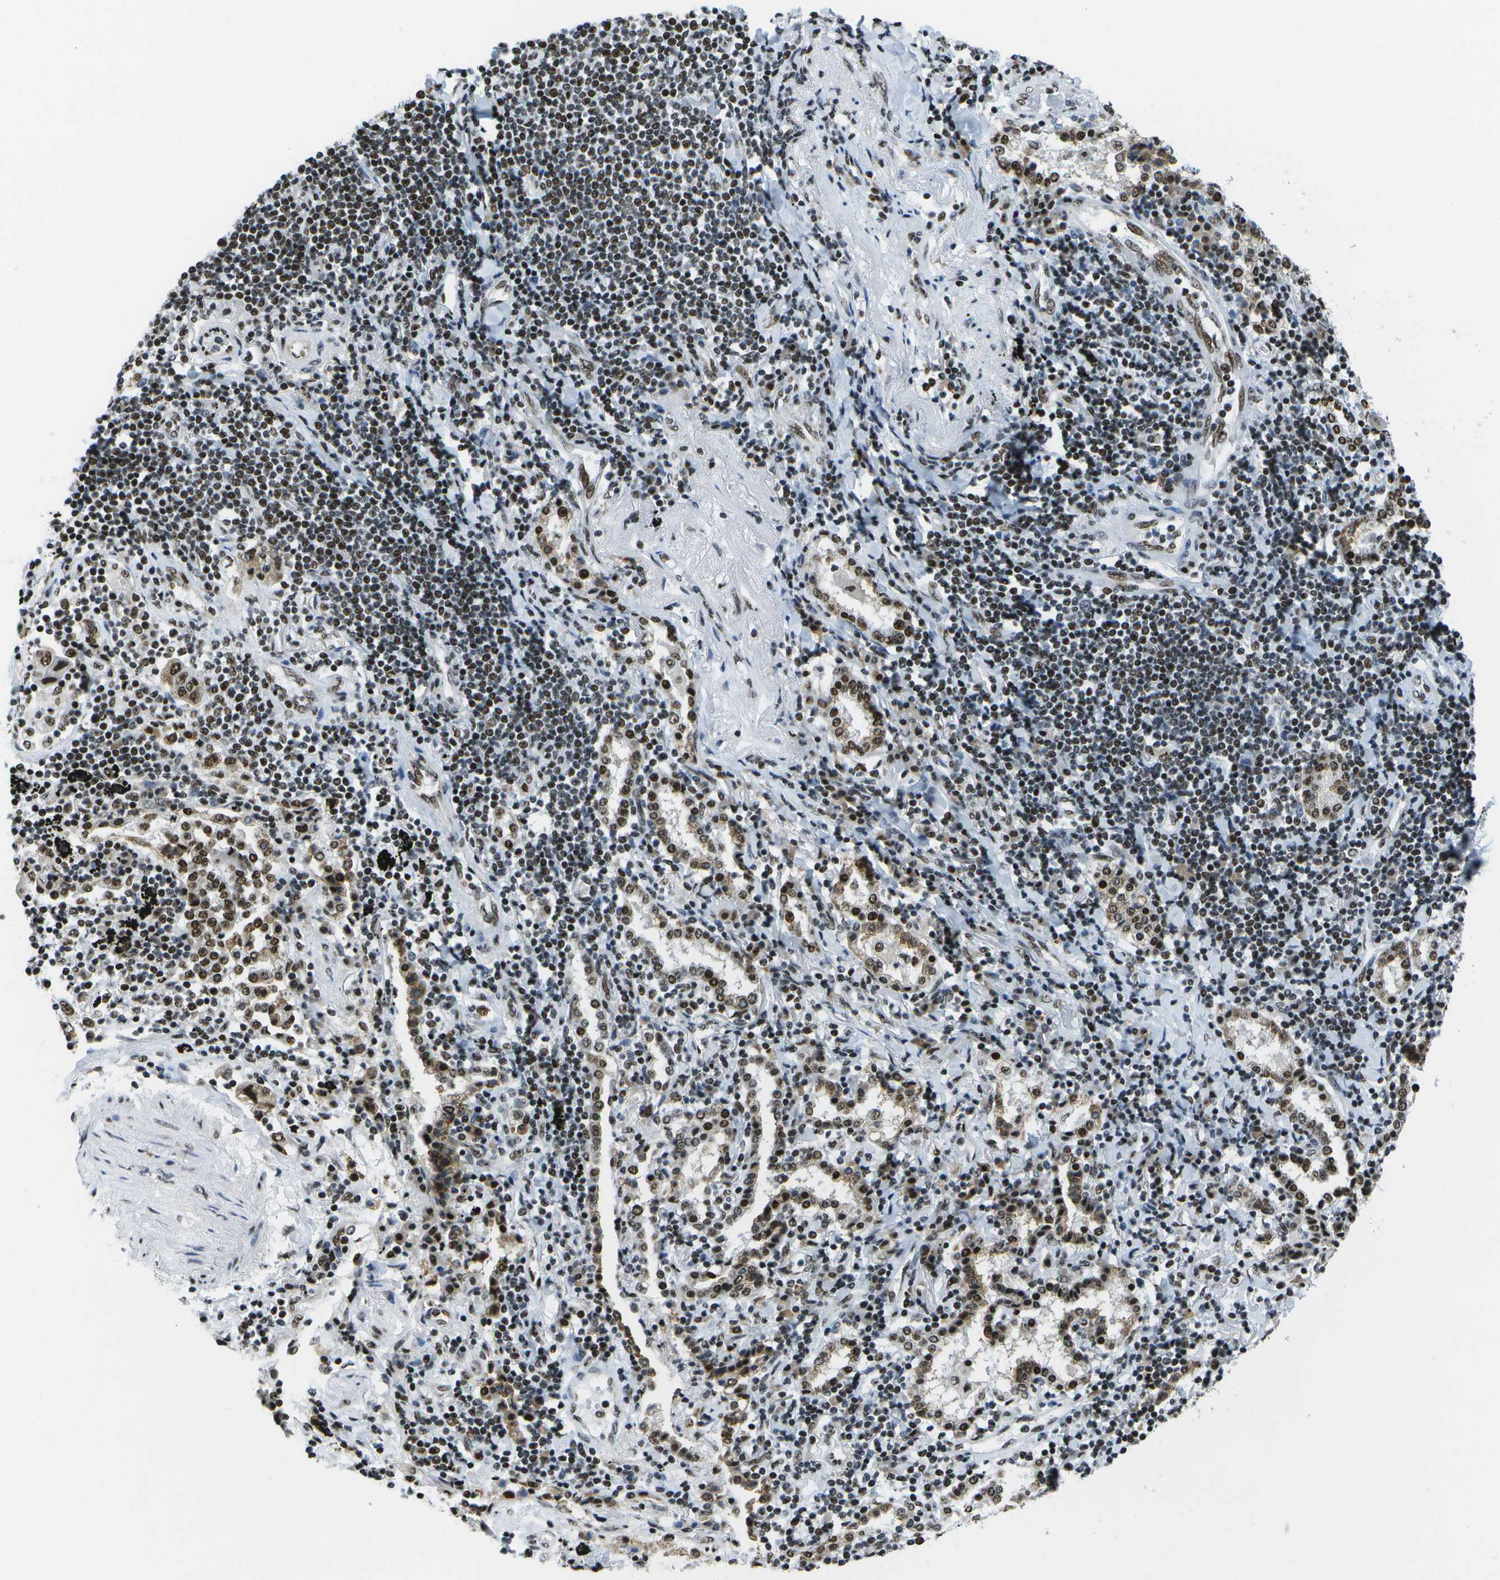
{"staining": {"intensity": "moderate", "quantity": ">75%", "location": "nuclear"}, "tissue": "lung cancer", "cell_type": "Tumor cells", "image_type": "cancer", "snomed": [{"axis": "morphology", "description": "Adenocarcinoma, NOS"}, {"axis": "topography", "description": "Lung"}], "caption": "Lung adenocarcinoma was stained to show a protein in brown. There is medium levels of moderate nuclear expression in about >75% of tumor cells.", "gene": "NSRP1", "patient": {"sex": "female", "age": 65}}